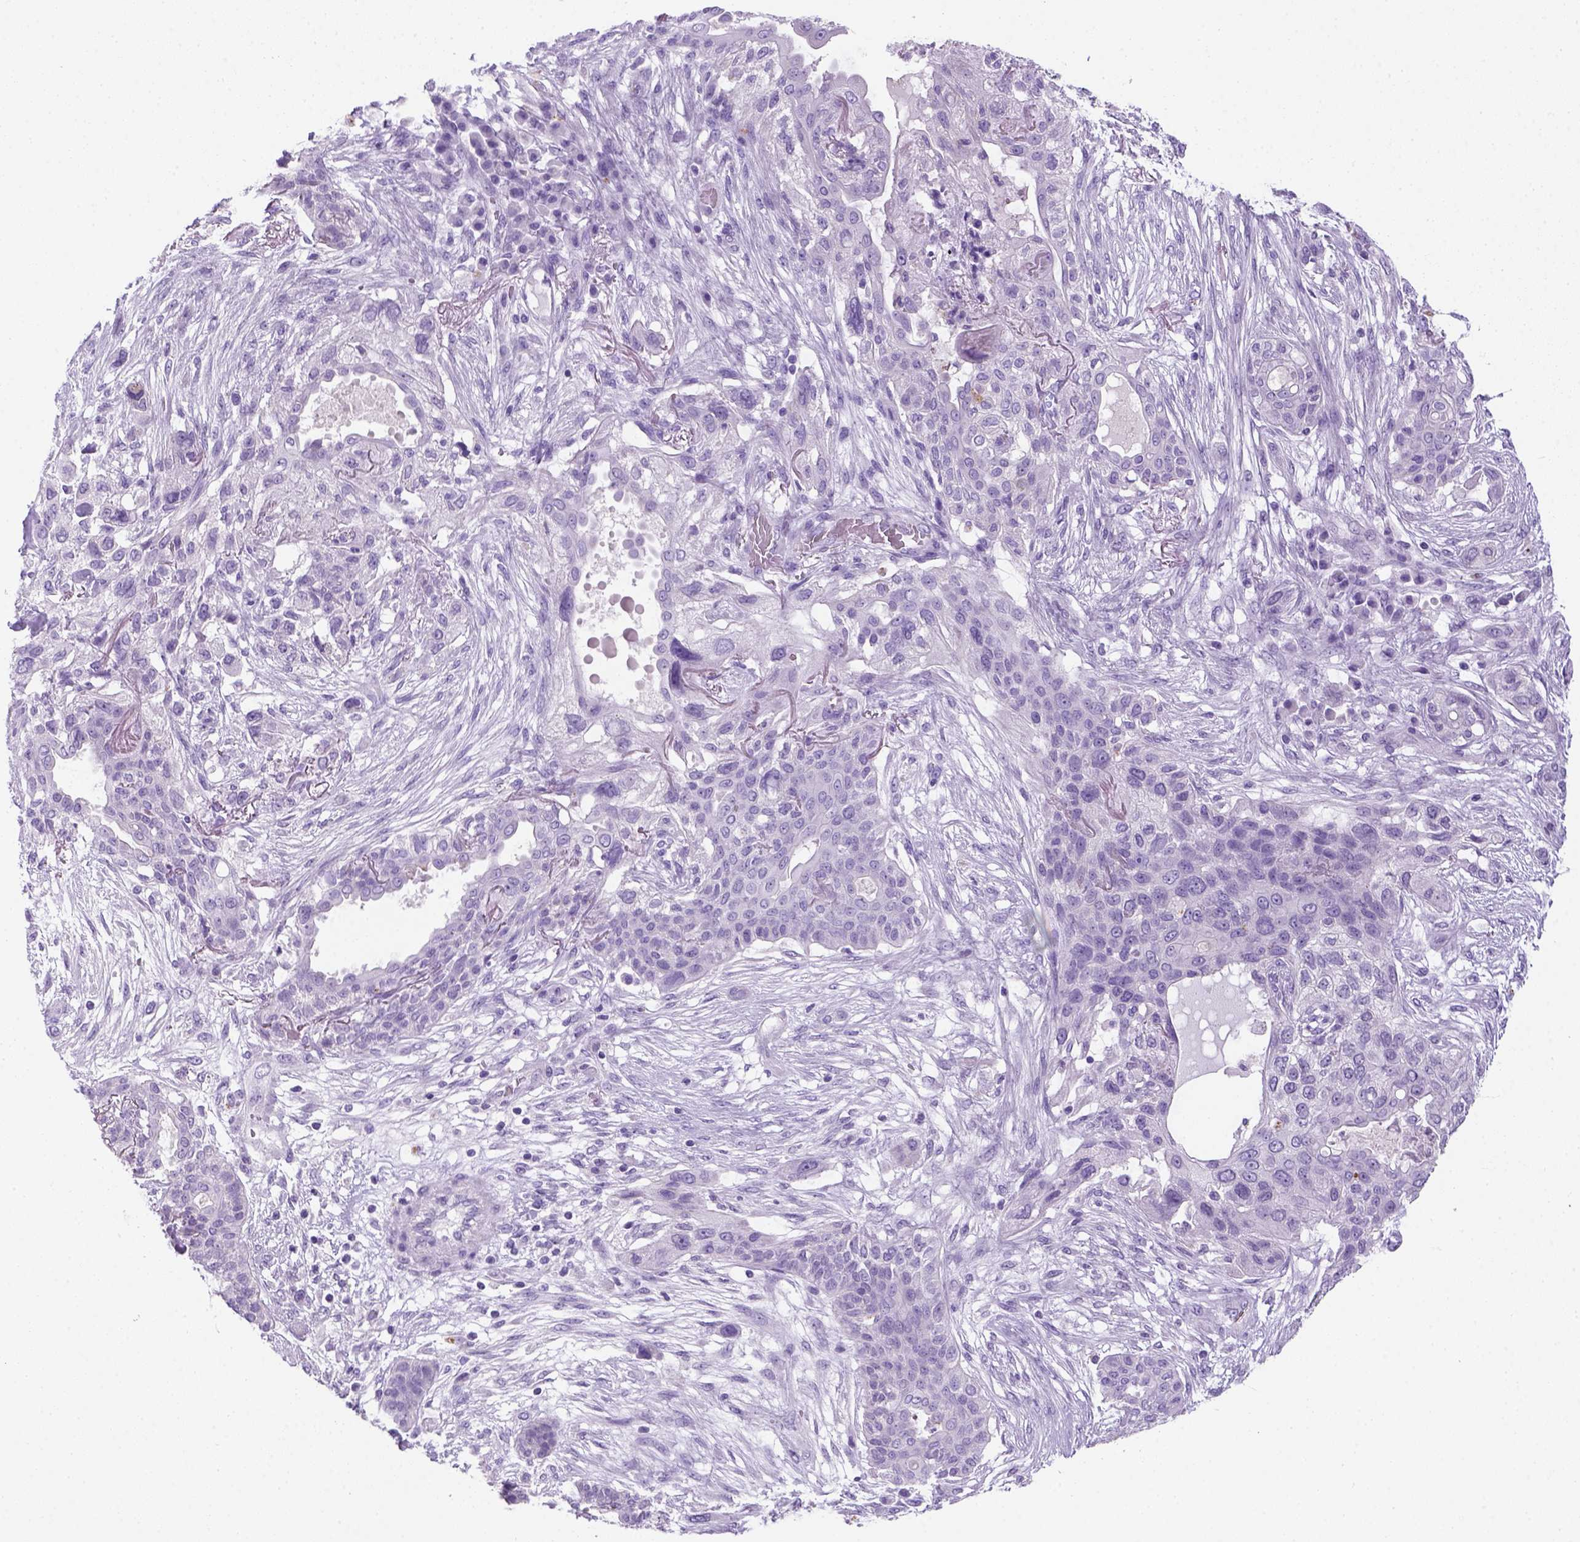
{"staining": {"intensity": "negative", "quantity": "none", "location": "none"}, "tissue": "lung cancer", "cell_type": "Tumor cells", "image_type": "cancer", "snomed": [{"axis": "morphology", "description": "Squamous cell carcinoma, NOS"}, {"axis": "topography", "description": "Lung"}], "caption": "Tumor cells show no significant positivity in lung cancer. (Immunohistochemistry (ihc), brightfield microscopy, high magnification).", "gene": "KRT71", "patient": {"sex": "female", "age": 70}}